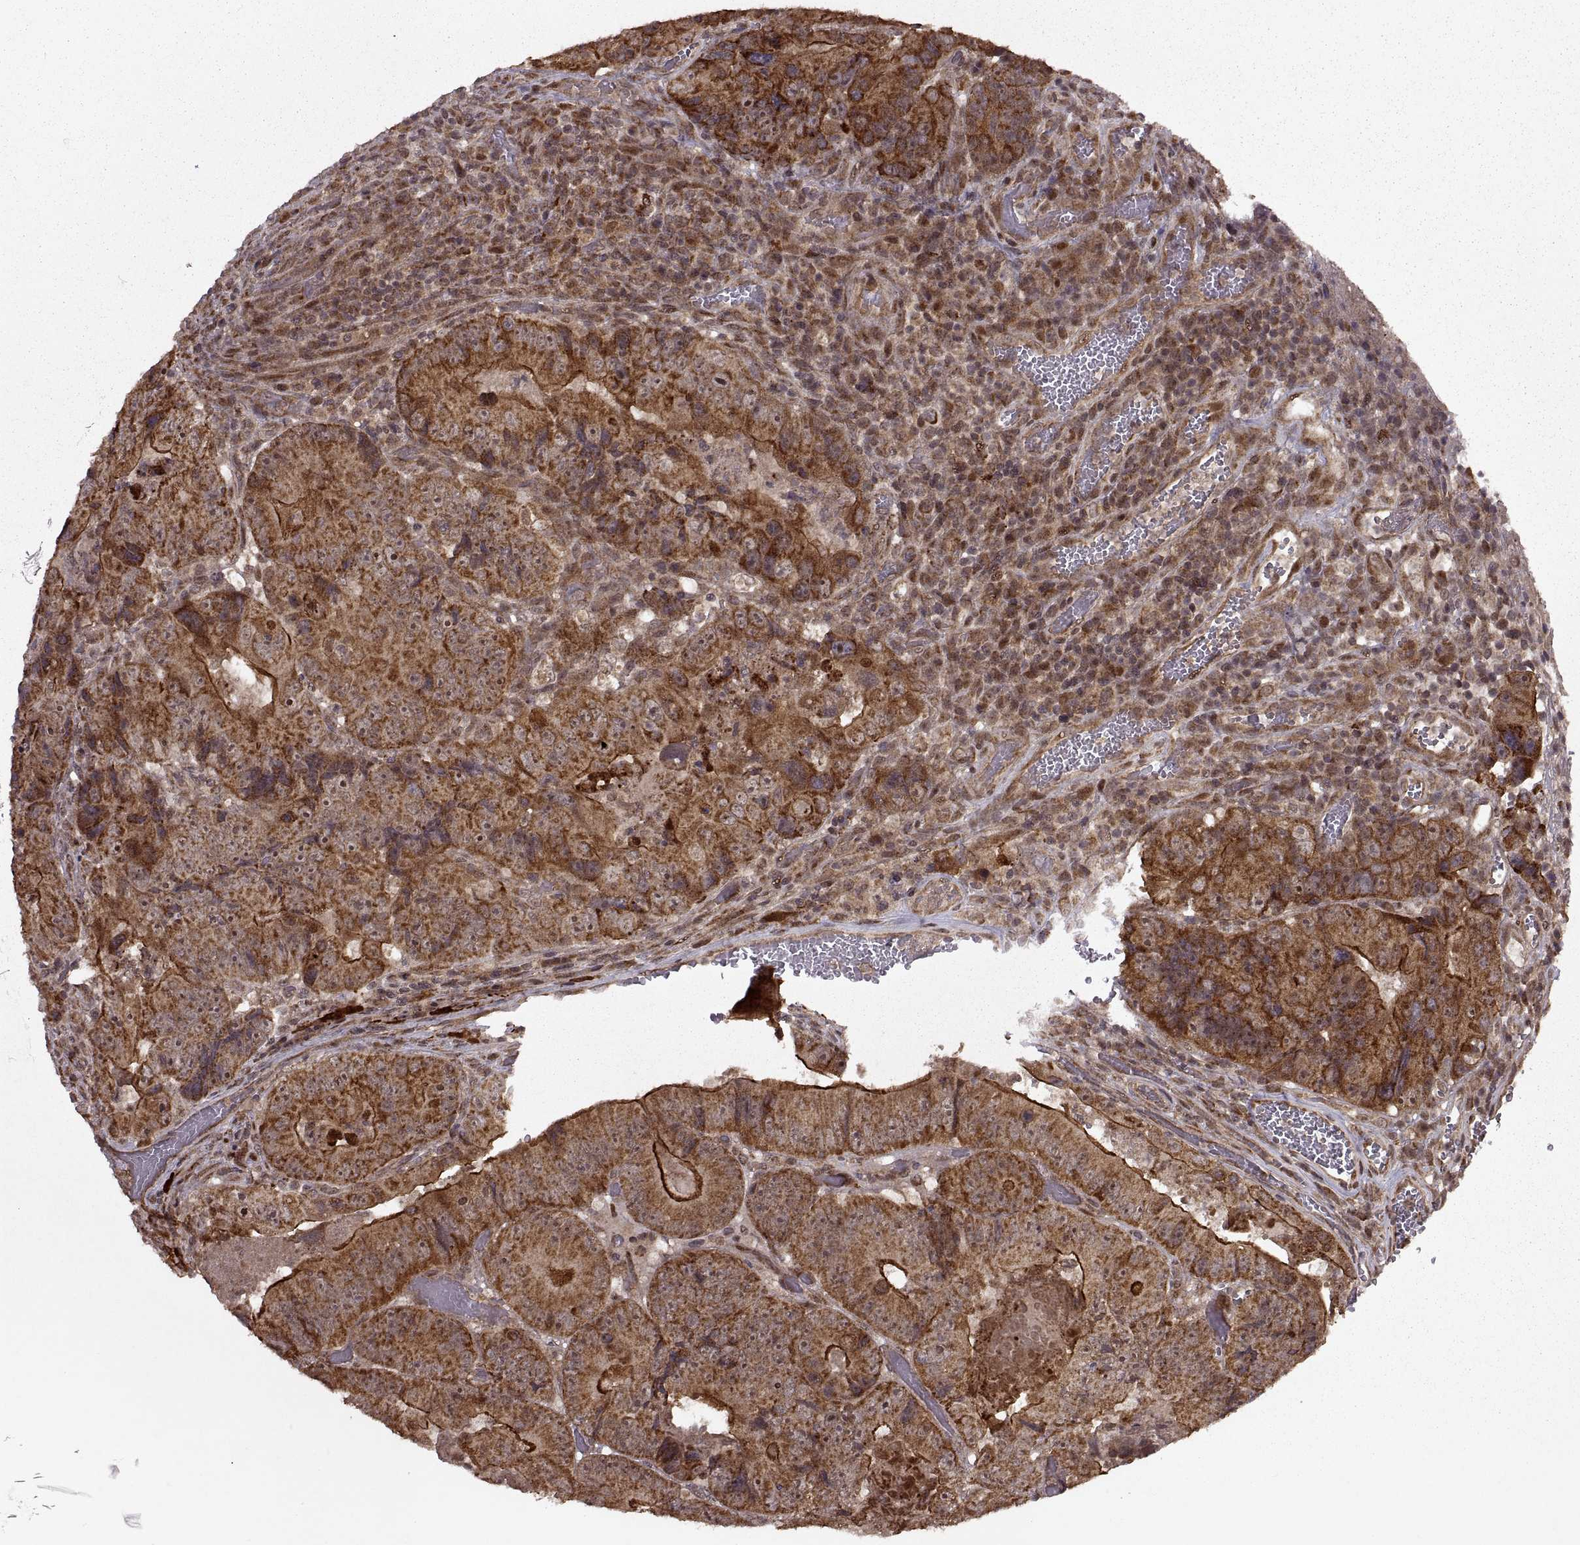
{"staining": {"intensity": "strong", "quantity": ">75%", "location": "cytoplasmic/membranous"}, "tissue": "colorectal cancer", "cell_type": "Tumor cells", "image_type": "cancer", "snomed": [{"axis": "morphology", "description": "Adenocarcinoma, NOS"}, {"axis": "topography", "description": "Colon"}], "caption": "About >75% of tumor cells in colorectal cancer (adenocarcinoma) display strong cytoplasmic/membranous protein positivity as visualized by brown immunohistochemical staining.", "gene": "PTOV1", "patient": {"sex": "female", "age": 86}}